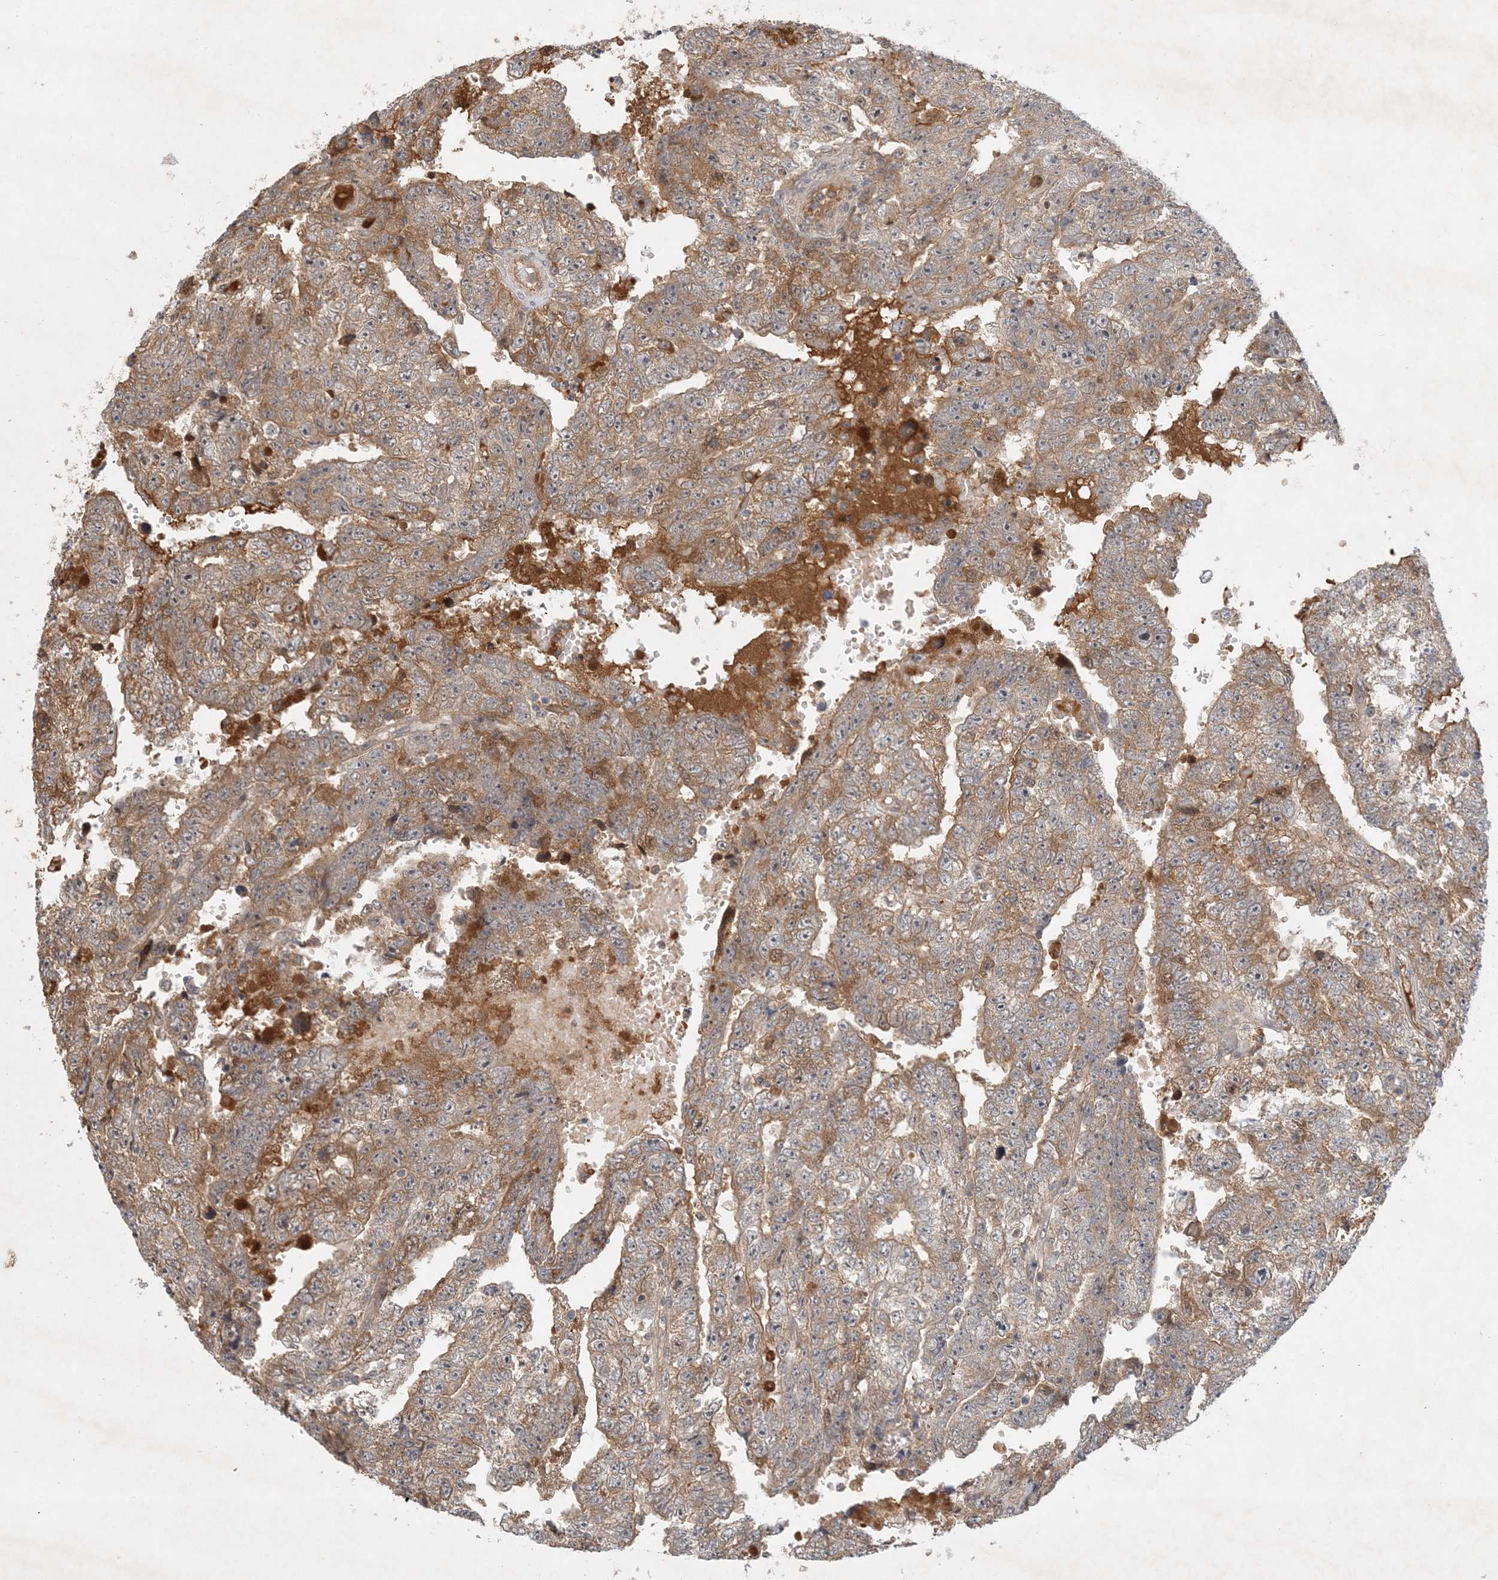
{"staining": {"intensity": "moderate", "quantity": "25%-75%", "location": "cytoplasmic/membranous,nuclear"}, "tissue": "testis cancer", "cell_type": "Tumor cells", "image_type": "cancer", "snomed": [{"axis": "morphology", "description": "Carcinoma, Embryonal, NOS"}, {"axis": "topography", "description": "Testis"}], "caption": "IHC (DAB) staining of human testis cancer (embryonal carcinoma) exhibits moderate cytoplasmic/membranous and nuclear protein expression in approximately 25%-75% of tumor cells.", "gene": "ZCCHC4", "patient": {"sex": "male", "age": 25}}